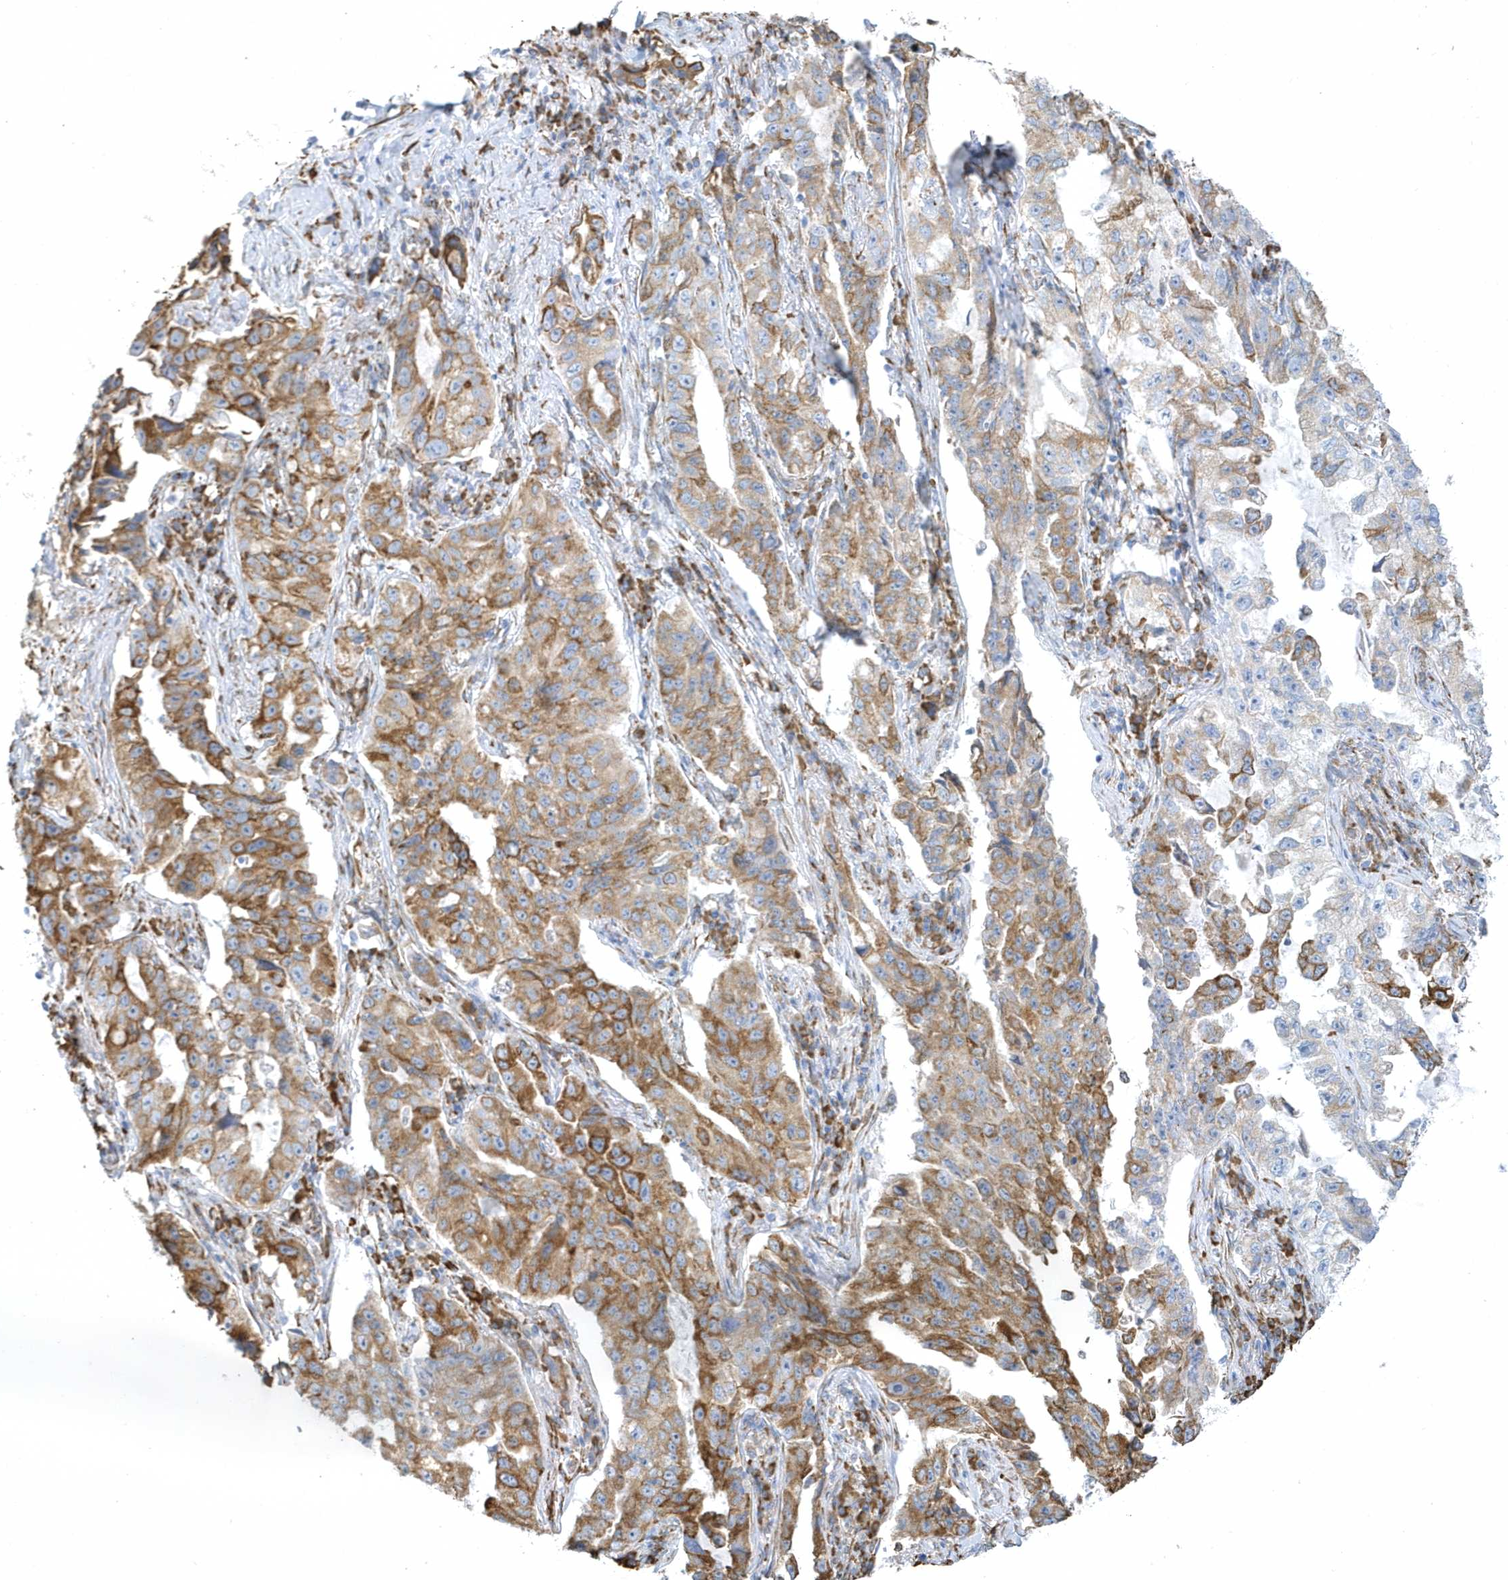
{"staining": {"intensity": "moderate", "quantity": "25%-75%", "location": "cytoplasmic/membranous"}, "tissue": "lung cancer", "cell_type": "Tumor cells", "image_type": "cancer", "snomed": [{"axis": "morphology", "description": "Adenocarcinoma, NOS"}, {"axis": "topography", "description": "Lung"}], "caption": "Protein staining by IHC demonstrates moderate cytoplasmic/membranous staining in about 25%-75% of tumor cells in lung adenocarcinoma.", "gene": "DCAF1", "patient": {"sex": "female", "age": 51}}